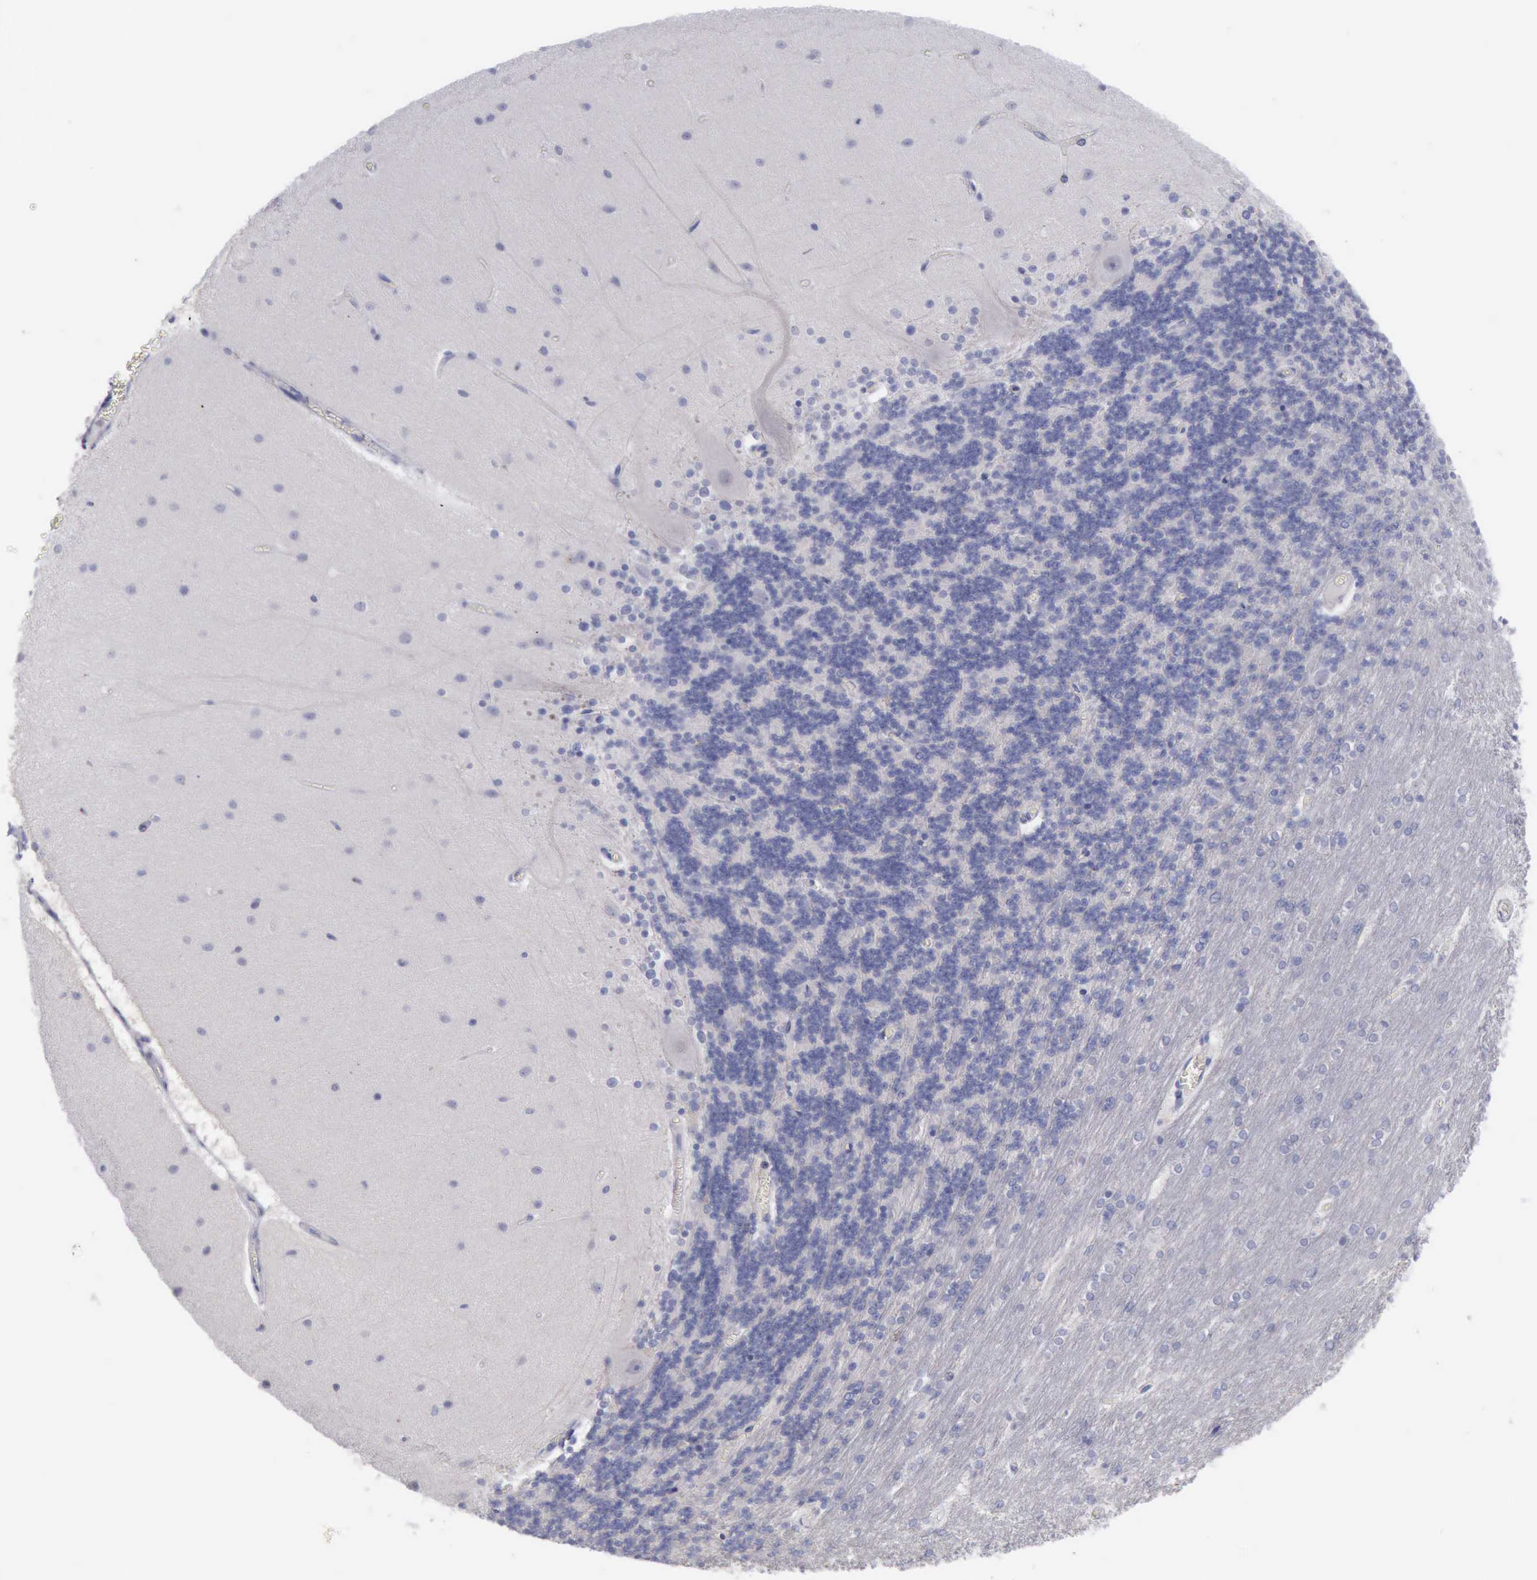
{"staining": {"intensity": "negative", "quantity": "none", "location": "none"}, "tissue": "cerebellum", "cell_type": "Cells in granular layer", "image_type": "normal", "snomed": [{"axis": "morphology", "description": "Normal tissue, NOS"}, {"axis": "topography", "description": "Cerebellum"}], "caption": "High power microscopy photomicrograph of an IHC photomicrograph of normal cerebellum, revealing no significant positivity in cells in granular layer. (DAB IHC, high magnification).", "gene": "SATB2", "patient": {"sex": "female", "age": 54}}